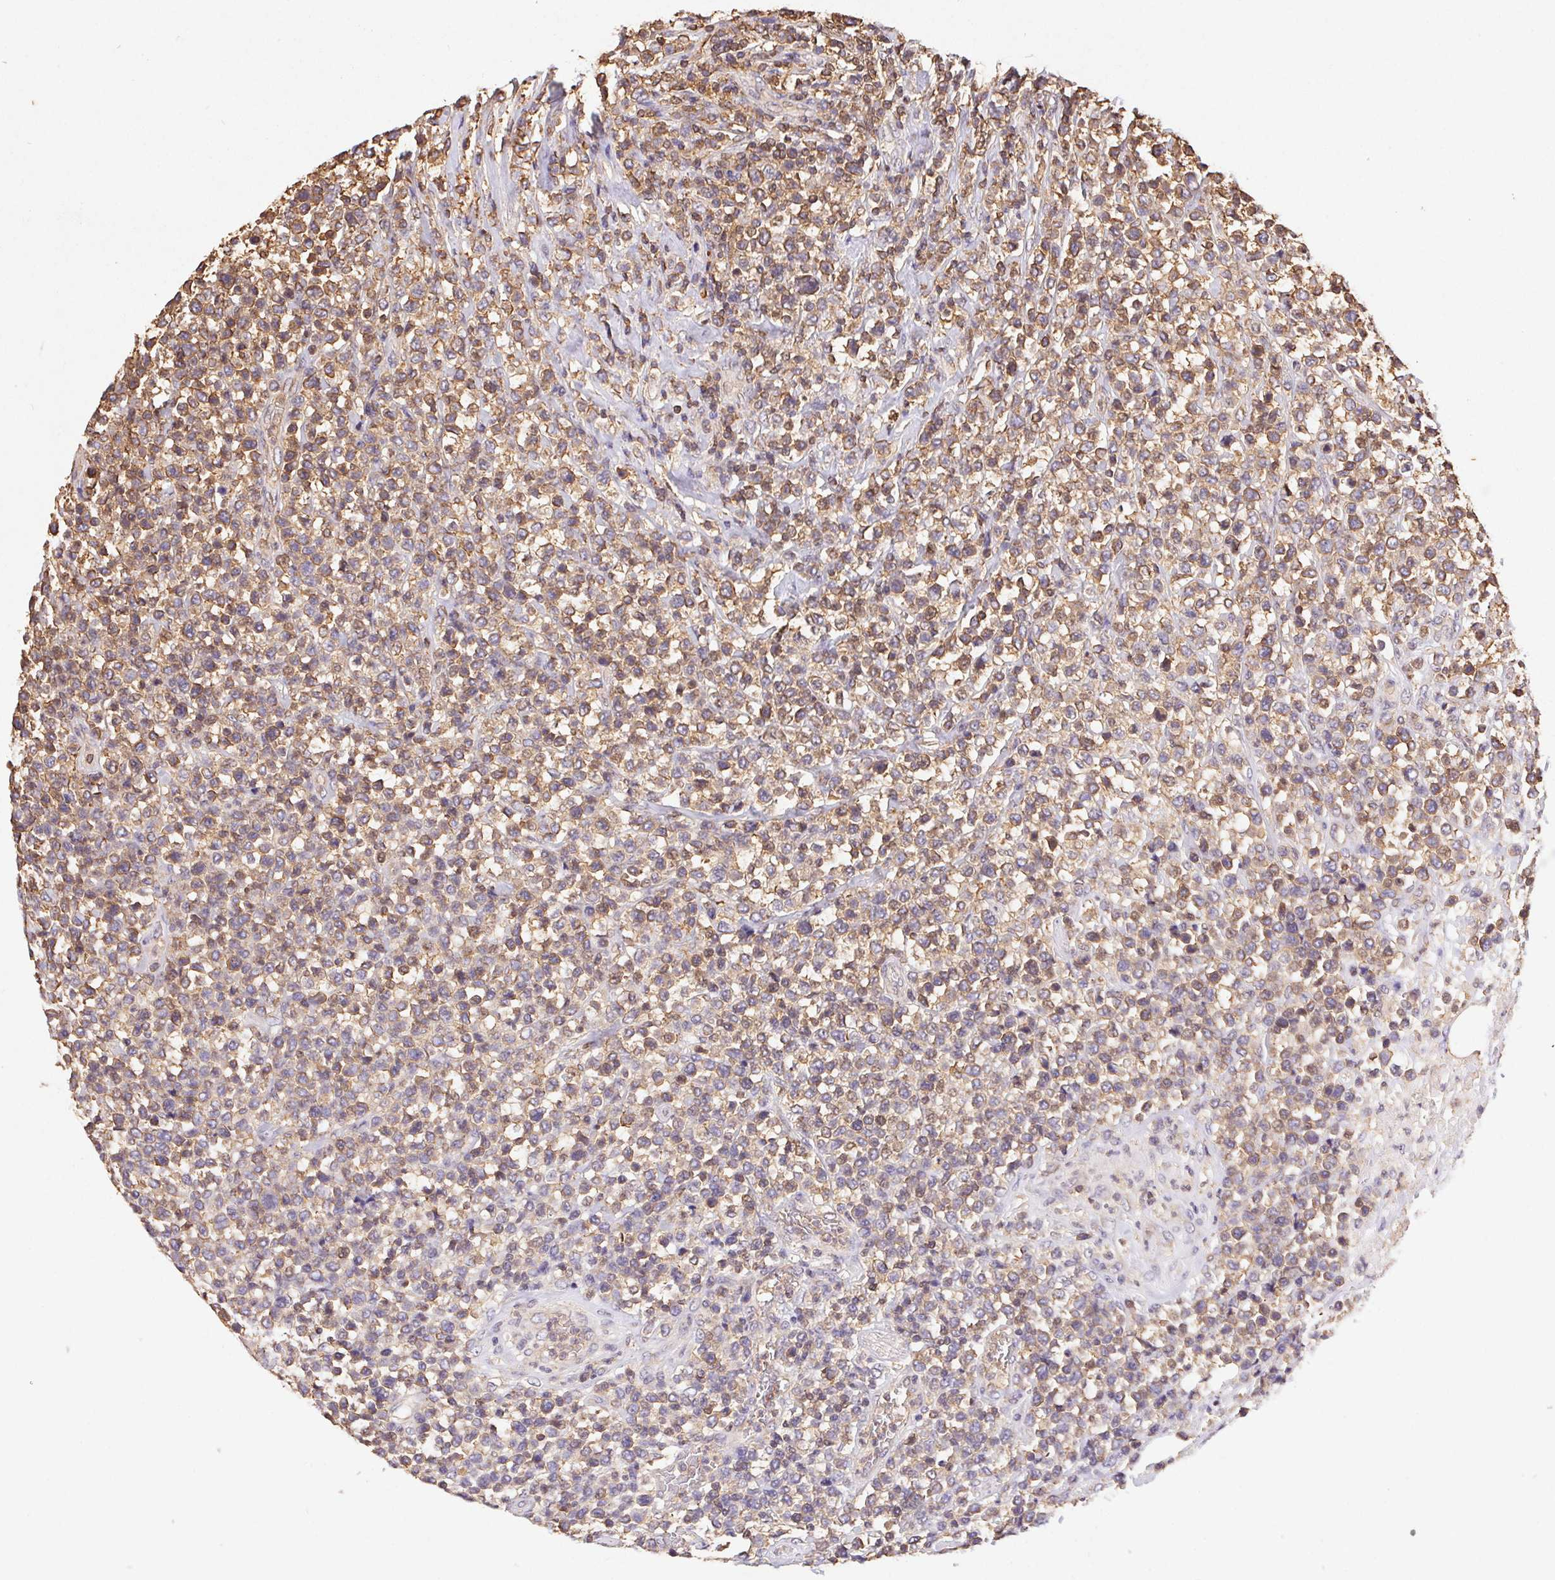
{"staining": {"intensity": "moderate", "quantity": "25%-75%", "location": "cytoplasmic/membranous"}, "tissue": "lymphoma", "cell_type": "Tumor cells", "image_type": "cancer", "snomed": [{"axis": "morphology", "description": "Malignant lymphoma, non-Hodgkin's type, High grade"}, {"axis": "topography", "description": "Soft tissue"}], "caption": "Lymphoma was stained to show a protein in brown. There is medium levels of moderate cytoplasmic/membranous positivity in approximately 25%-75% of tumor cells.", "gene": "ATG10", "patient": {"sex": "female", "age": 56}}